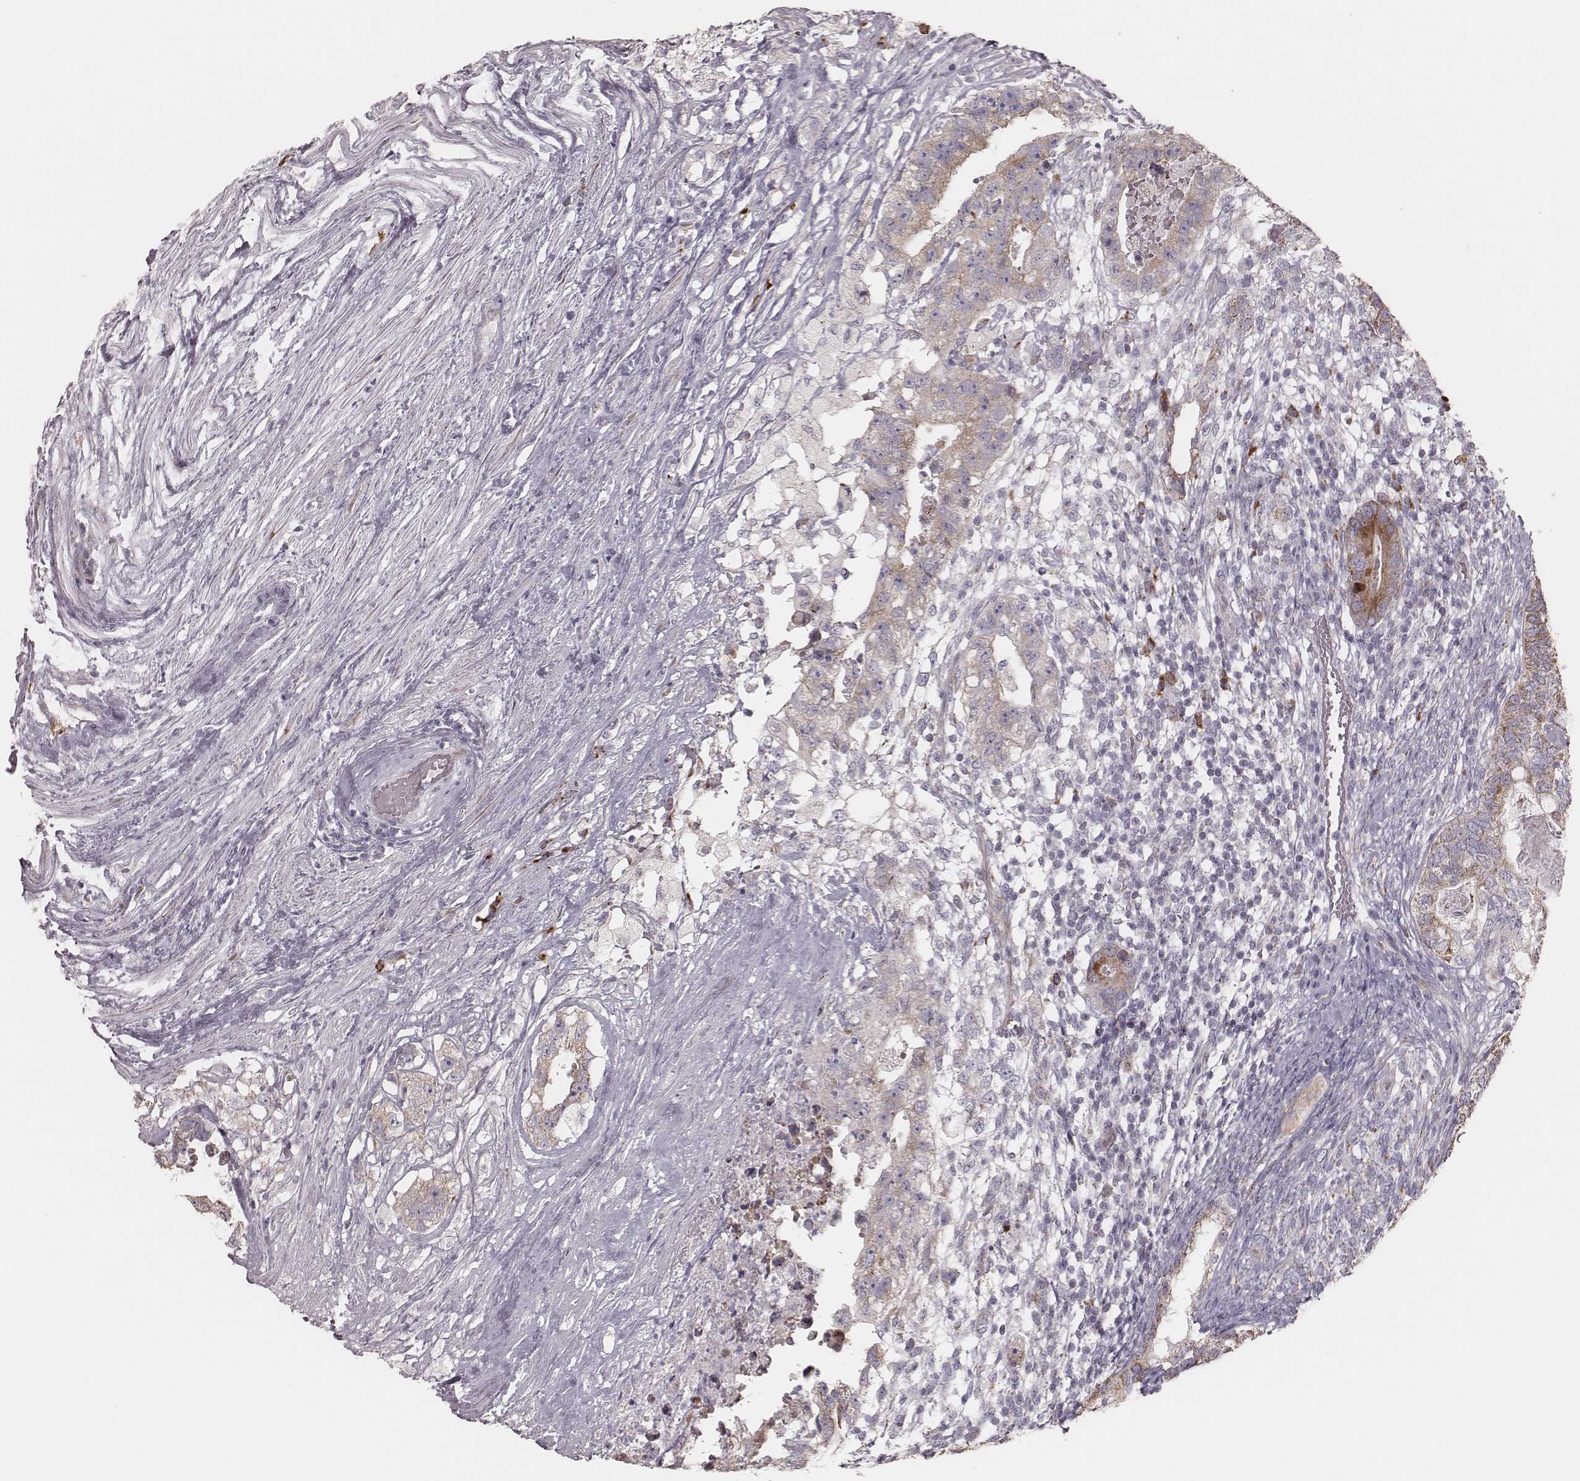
{"staining": {"intensity": "strong", "quantity": "<25%", "location": "cytoplasmic/membranous"}, "tissue": "testis cancer", "cell_type": "Tumor cells", "image_type": "cancer", "snomed": [{"axis": "morphology", "description": "Seminoma, NOS"}, {"axis": "morphology", "description": "Carcinoma, Embryonal, NOS"}, {"axis": "topography", "description": "Testis"}], "caption": "A photomicrograph of human embryonal carcinoma (testis) stained for a protein exhibits strong cytoplasmic/membranous brown staining in tumor cells.", "gene": "KIF5C", "patient": {"sex": "male", "age": 41}}